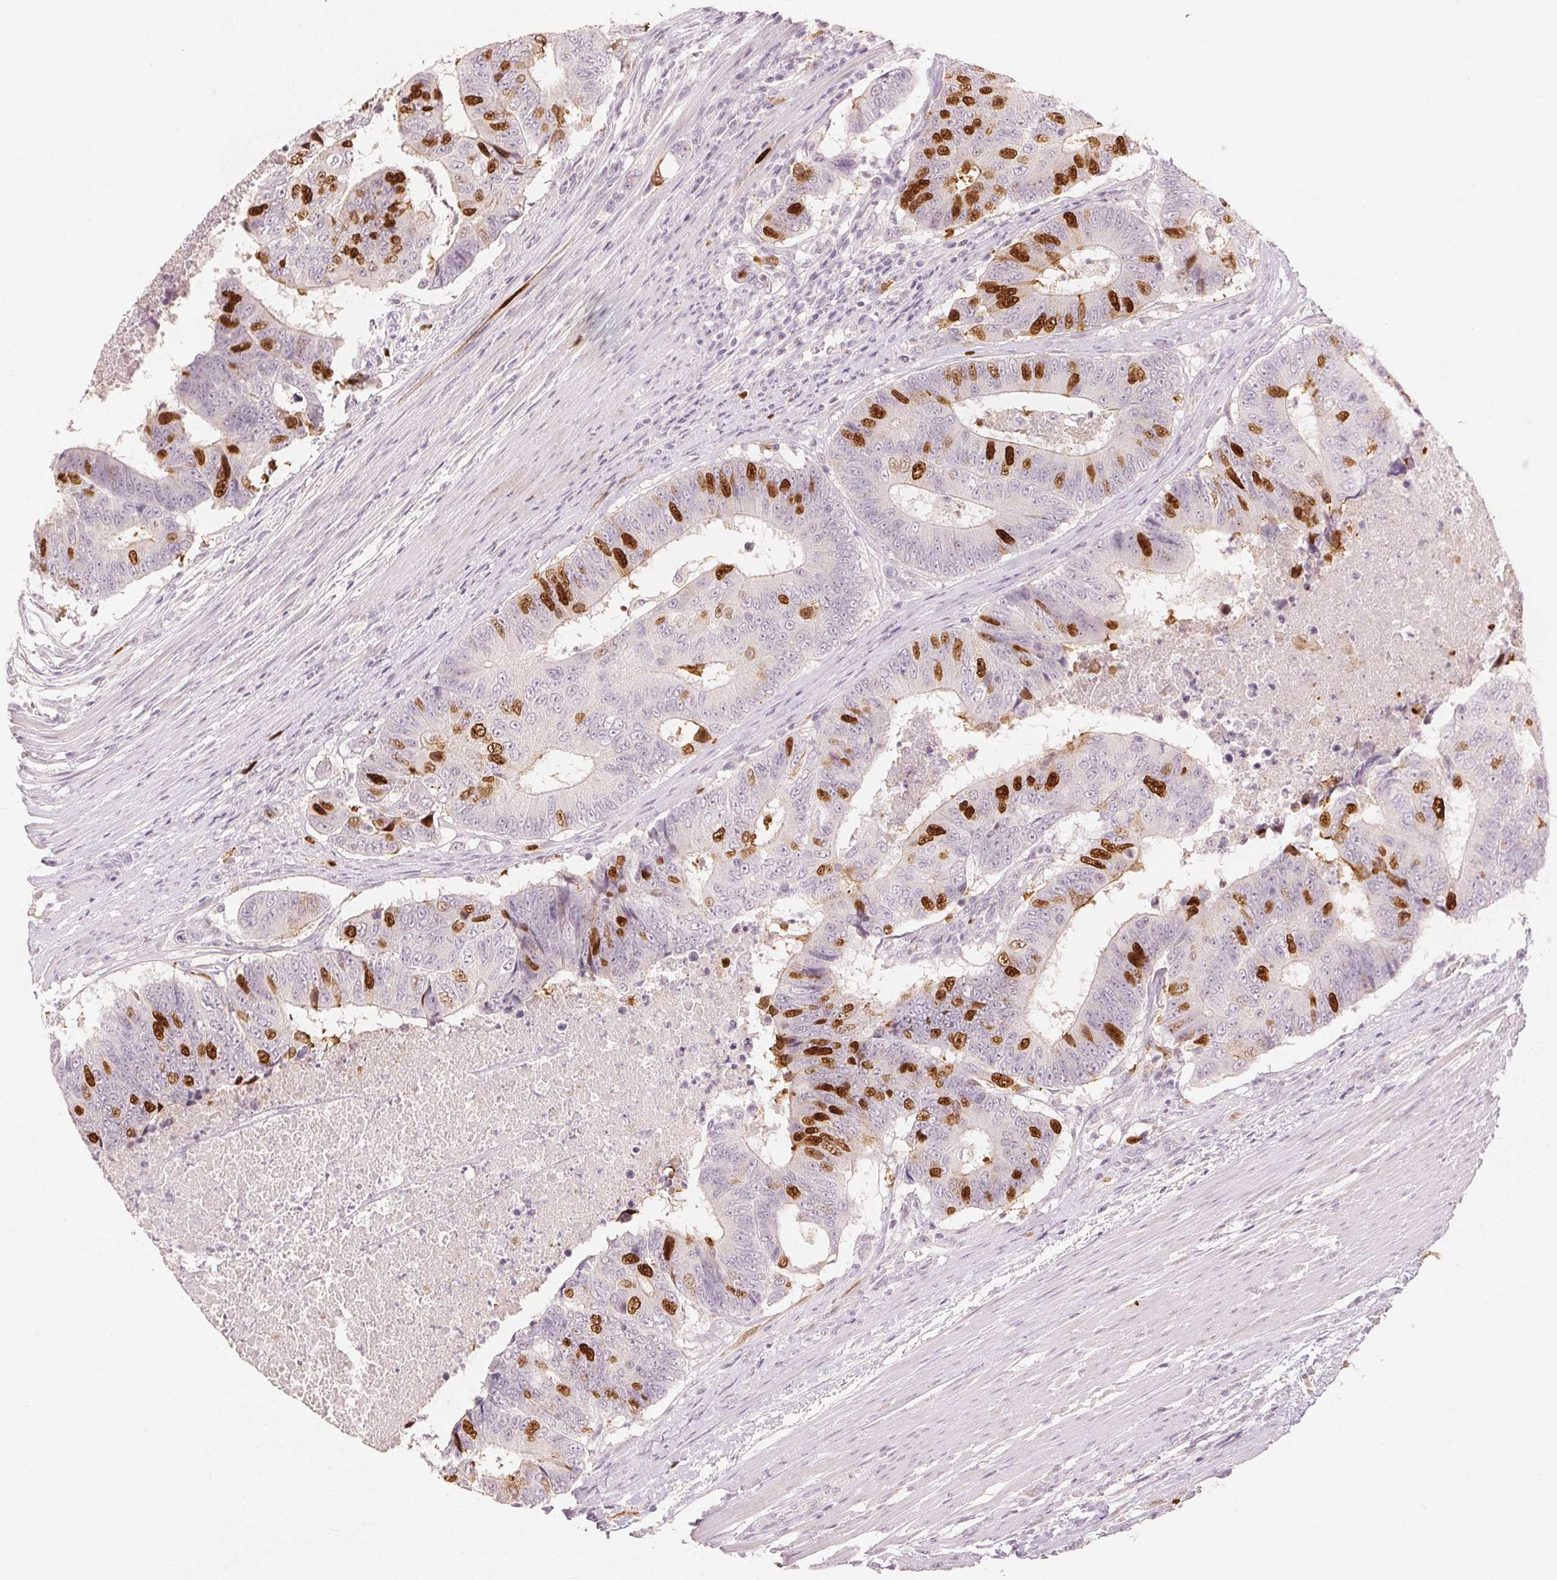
{"staining": {"intensity": "strong", "quantity": "25%-75%", "location": "nuclear"}, "tissue": "colorectal cancer", "cell_type": "Tumor cells", "image_type": "cancer", "snomed": [{"axis": "morphology", "description": "Adenocarcinoma, NOS"}, {"axis": "topography", "description": "Colon"}], "caption": "Human colorectal cancer stained with a protein marker displays strong staining in tumor cells.", "gene": "ANLN", "patient": {"sex": "female", "age": 48}}